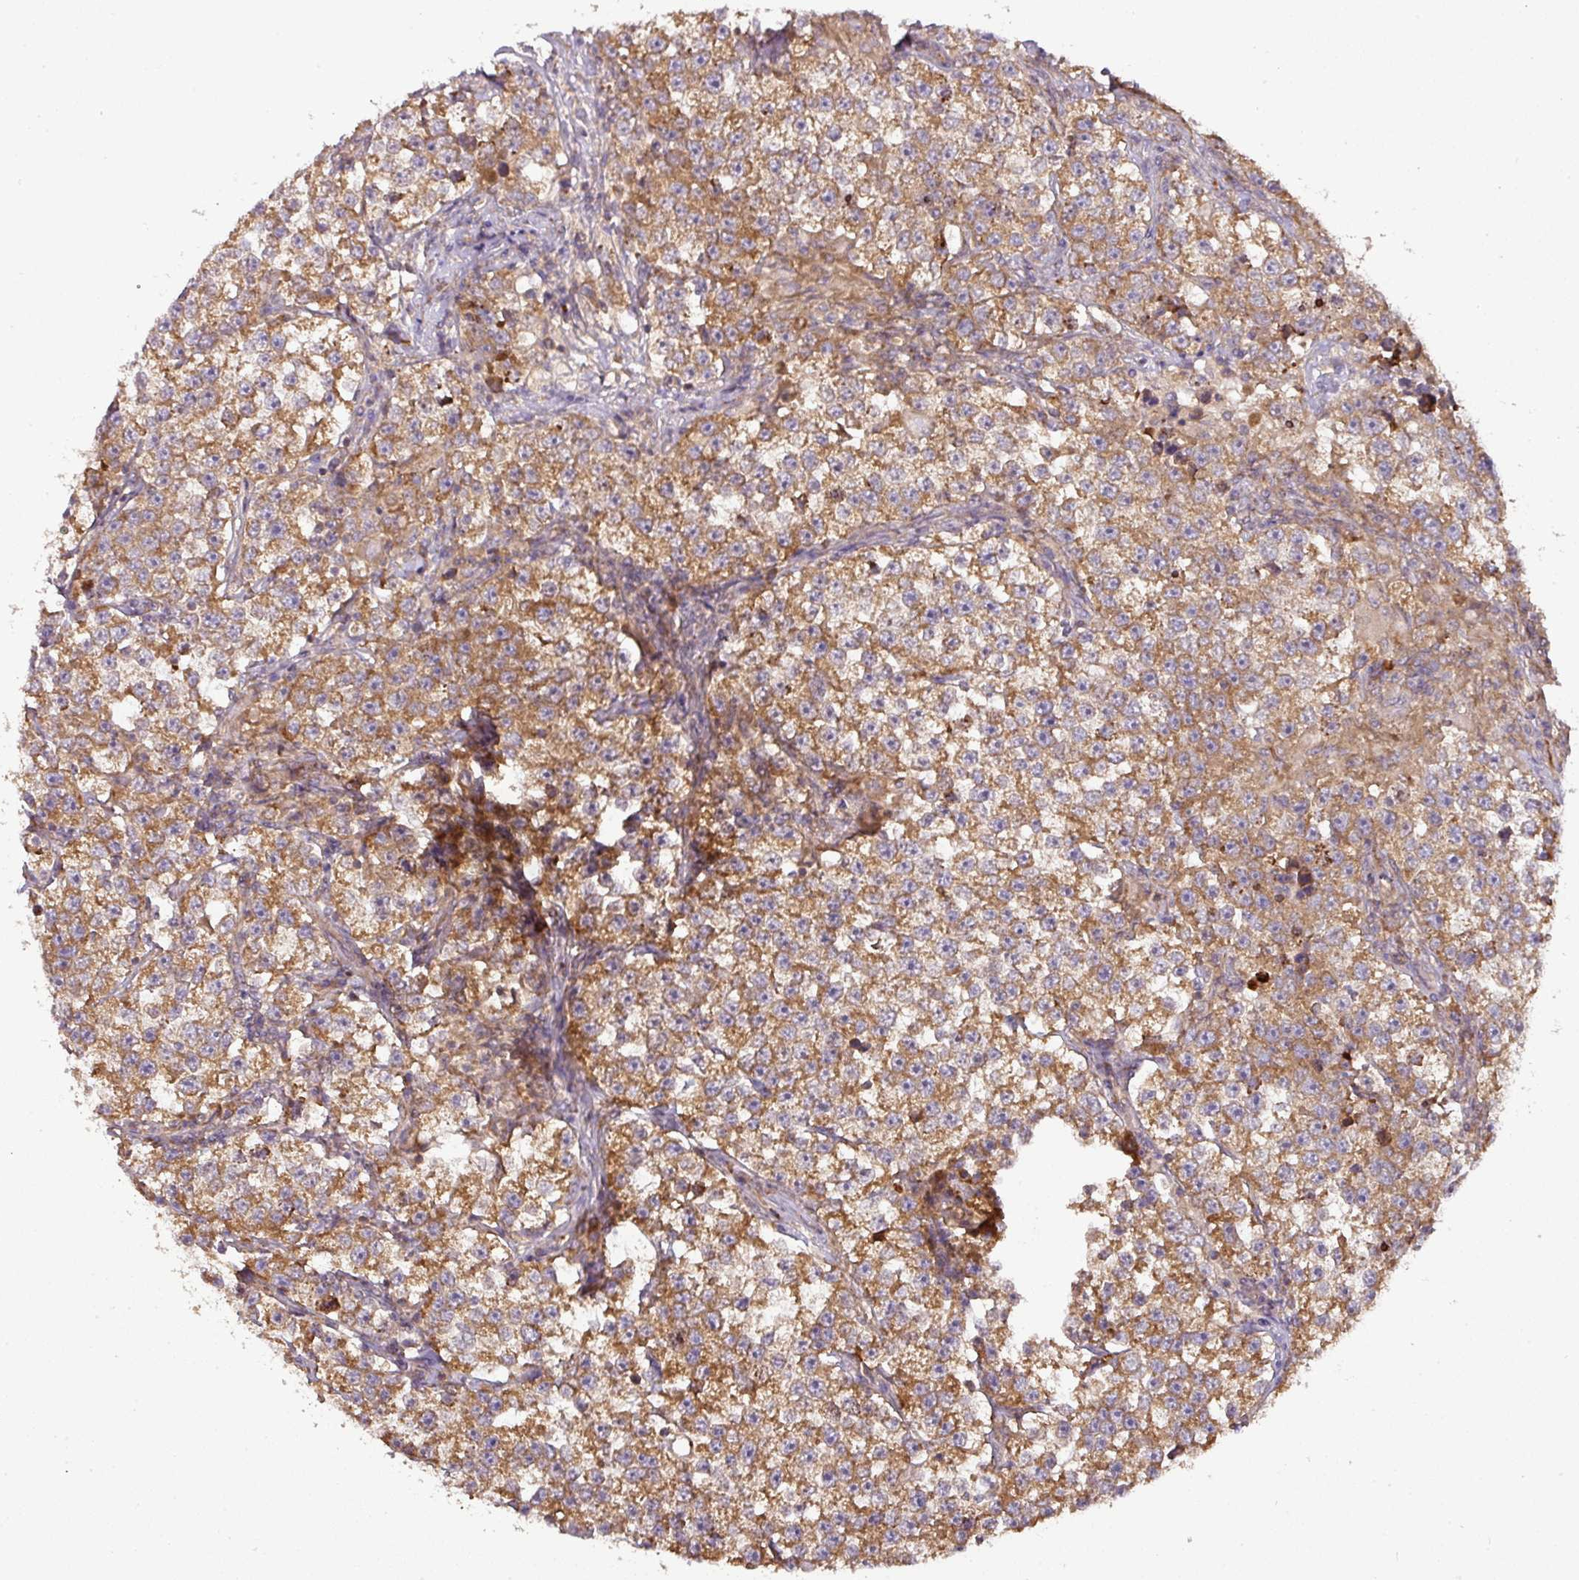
{"staining": {"intensity": "moderate", "quantity": ">75%", "location": "cytoplasmic/membranous"}, "tissue": "testis cancer", "cell_type": "Tumor cells", "image_type": "cancer", "snomed": [{"axis": "morphology", "description": "Seminoma, NOS"}, {"axis": "topography", "description": "Testis"}], "caption": "This is an image of IHC staining of testis seminoma, which shows moderate staining in the cytoplasmic/membranous of tumor cells.", "gene": "GALP", "patient": {"sex": "male", "age": 46}}